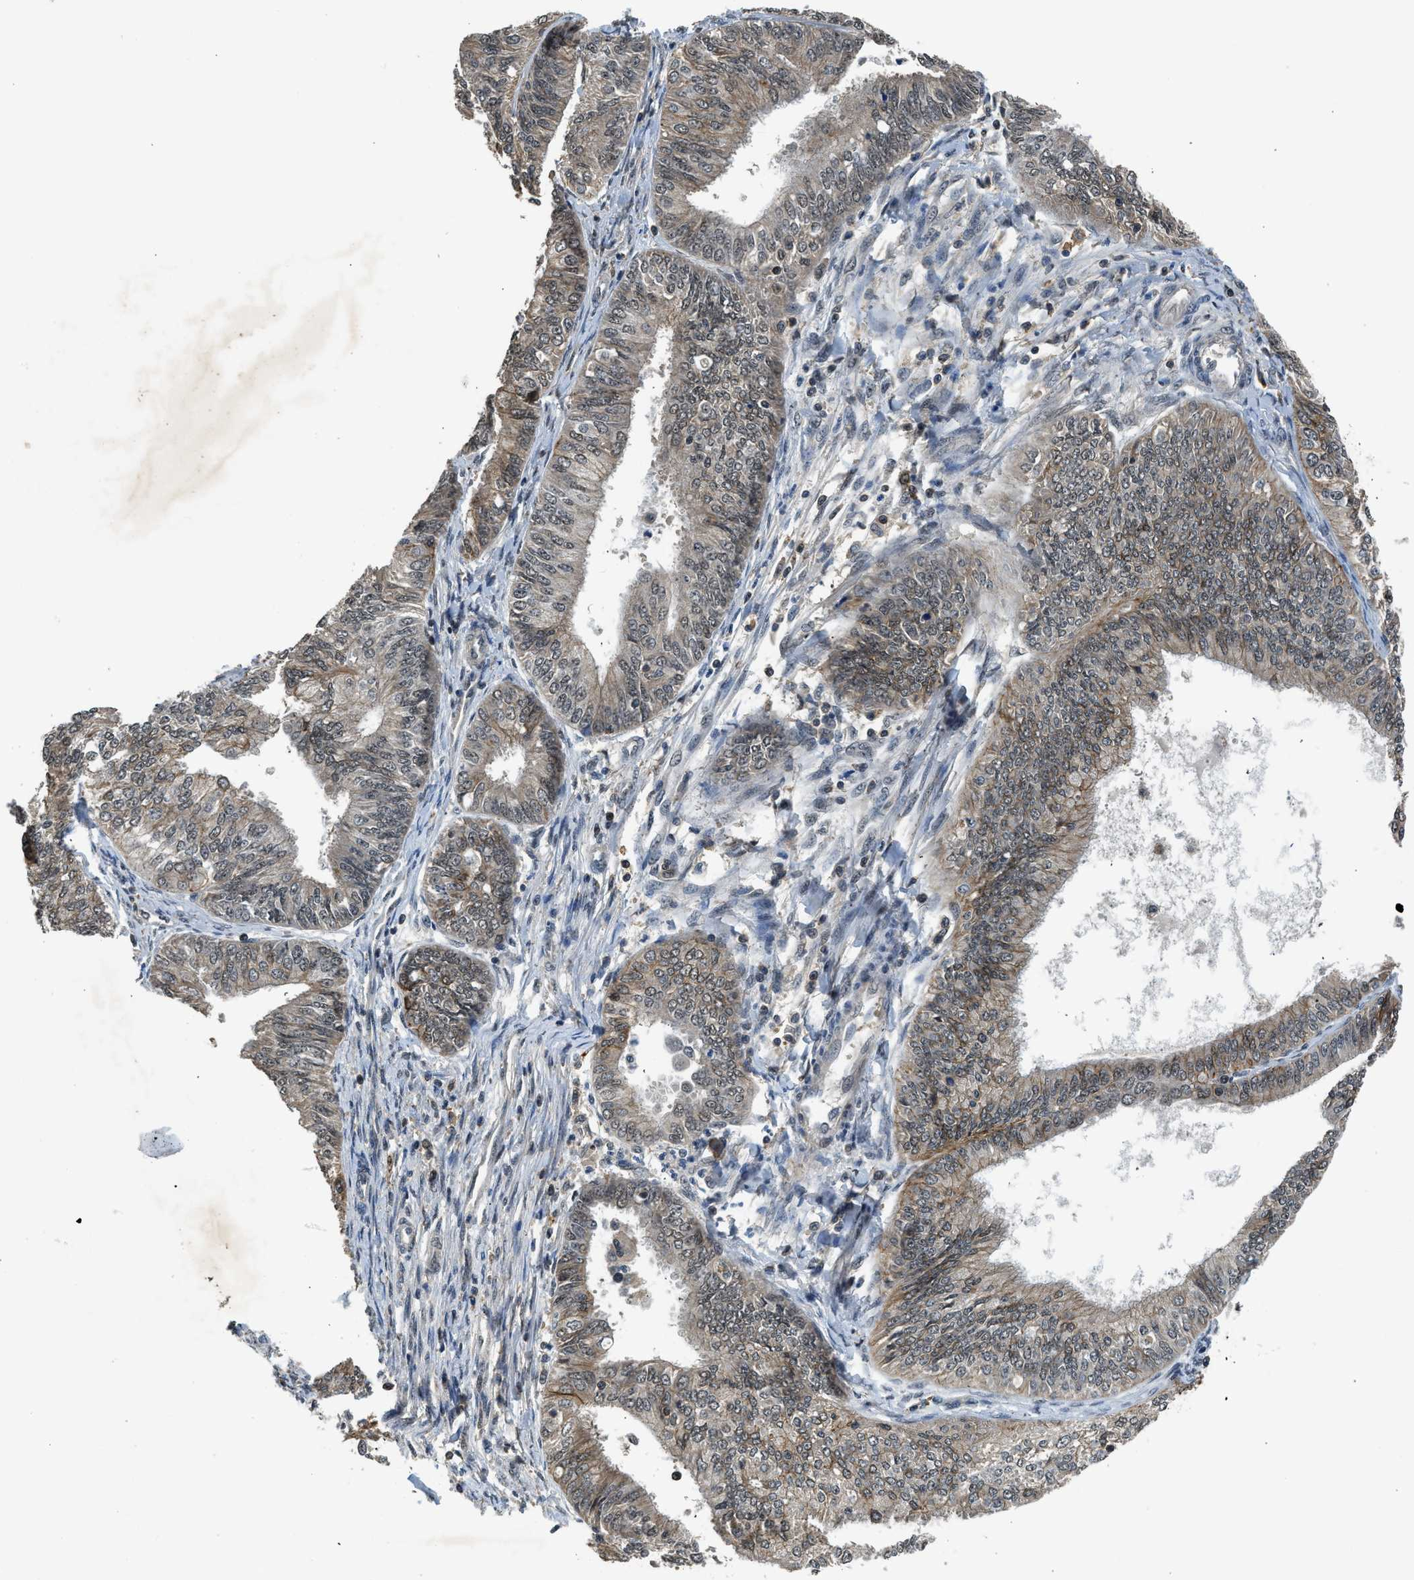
{"staining": {"intensity": "weak", "quantity": "25%-75%", "location": "cytoplasmic/membranous,nuclear"}, "tissue": "endometrial cancer", "cell_type": "Tumor cells", "image_type": "cancer", "snomed": [{"axis": "morphology", "description": "Adenocarcinoma, NOS"}, {"axis": "topography", "description": "Endometrium"}], "caption": "Immunohistochemical staining of endometrial cancer reveals weak cytoplasmic/membranous and nuclear protein staining in about 25%-75% of tumor cells.", "gene": "SLC15A4", "patient": {"sex": "female", "age": 58}}